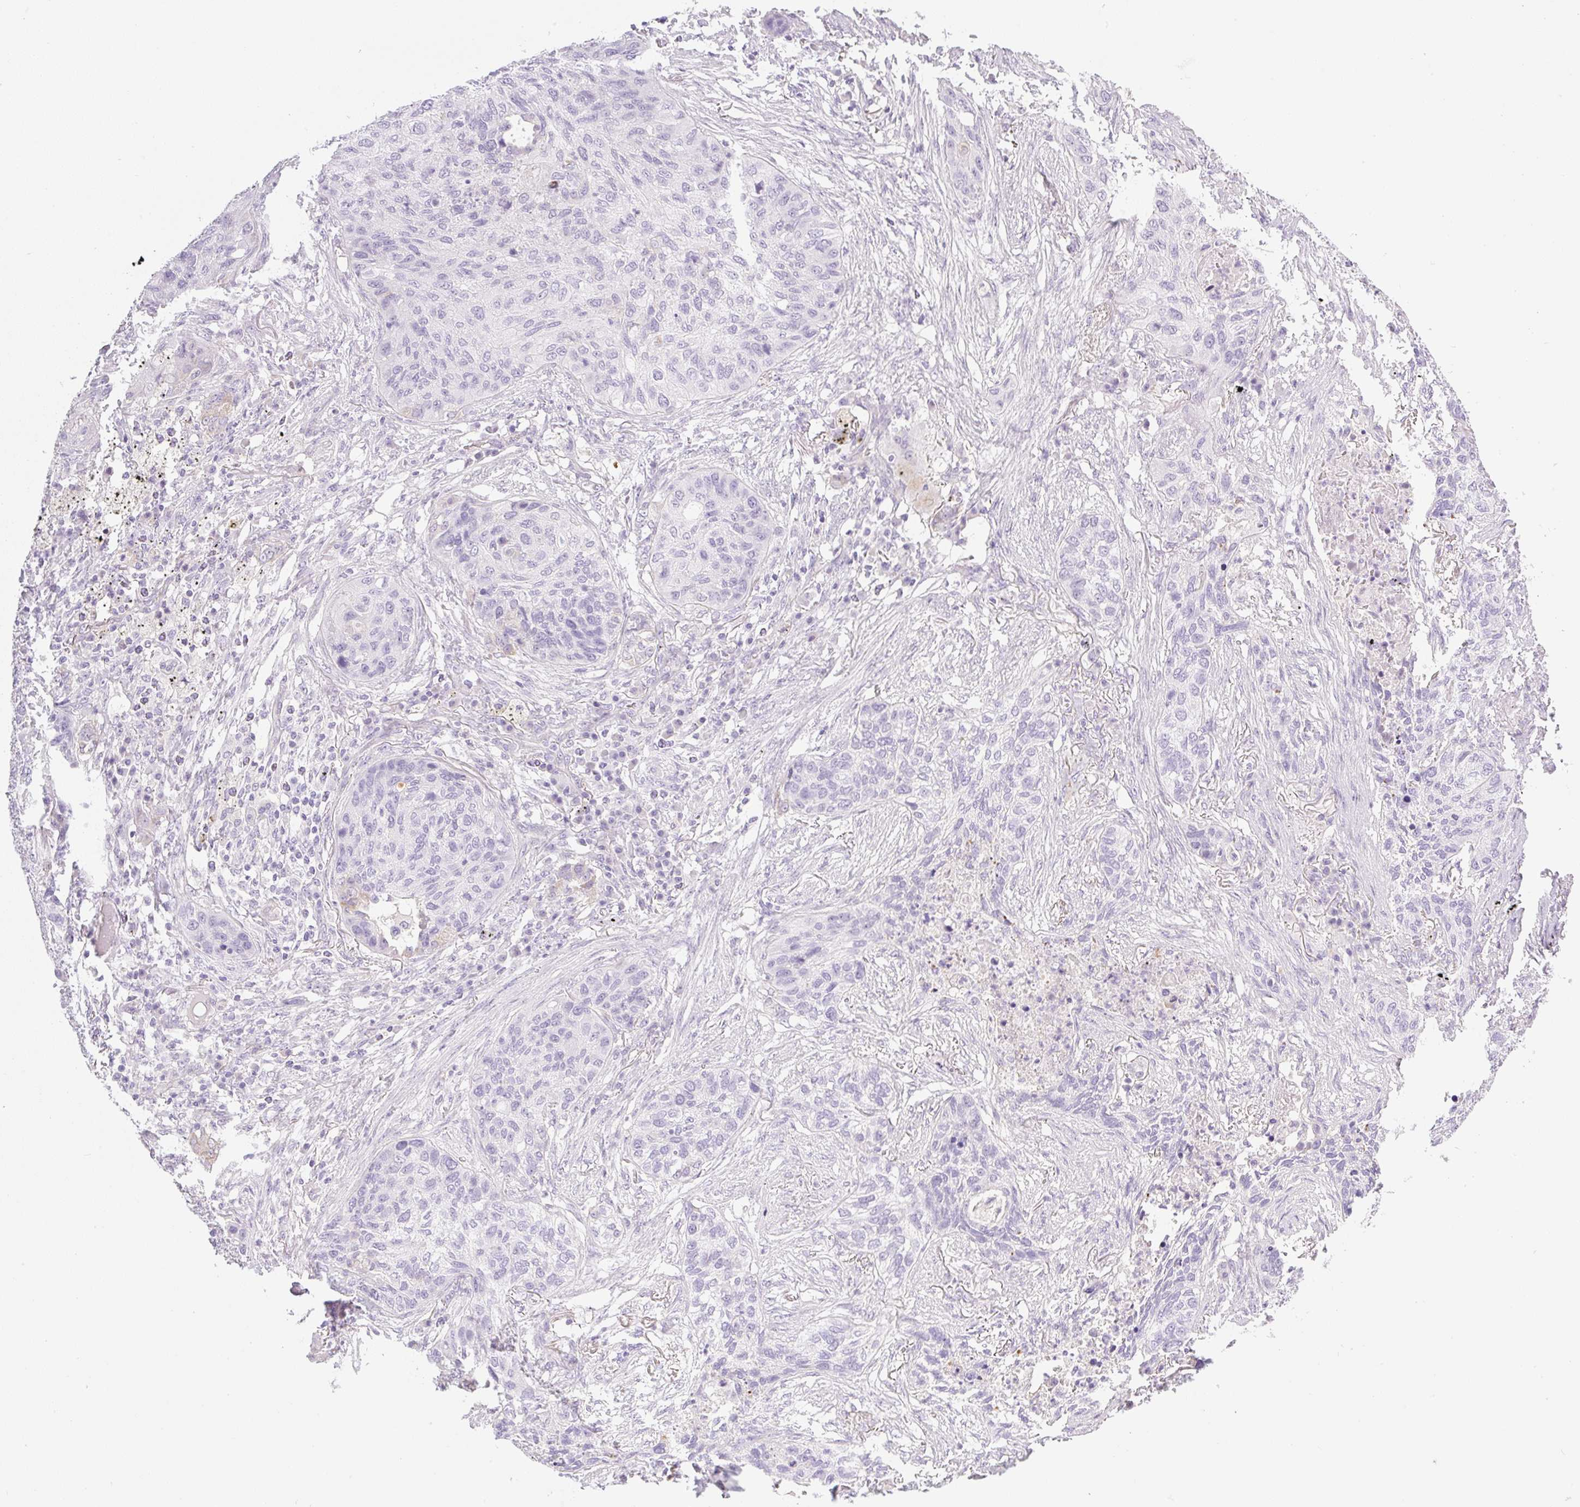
{"staining": {"intensity": "negative", "quantity": "none", "location": "none"}, "tissue": "lung cancer", "cell_type": "Tumor cells", "image_type": "cancer", "snomed": [{"axis": "morphology", "description": "Squamous cell carcinoma, NOS"}, {"axis": "topography", "description": "Lung"}], "caption": "Human lung squamous cell carcinoma stained for a protein using IHC shows no staining in tumor cells.", "gene": "MIA2", "patient": {"sex": "female", "age": 63}}